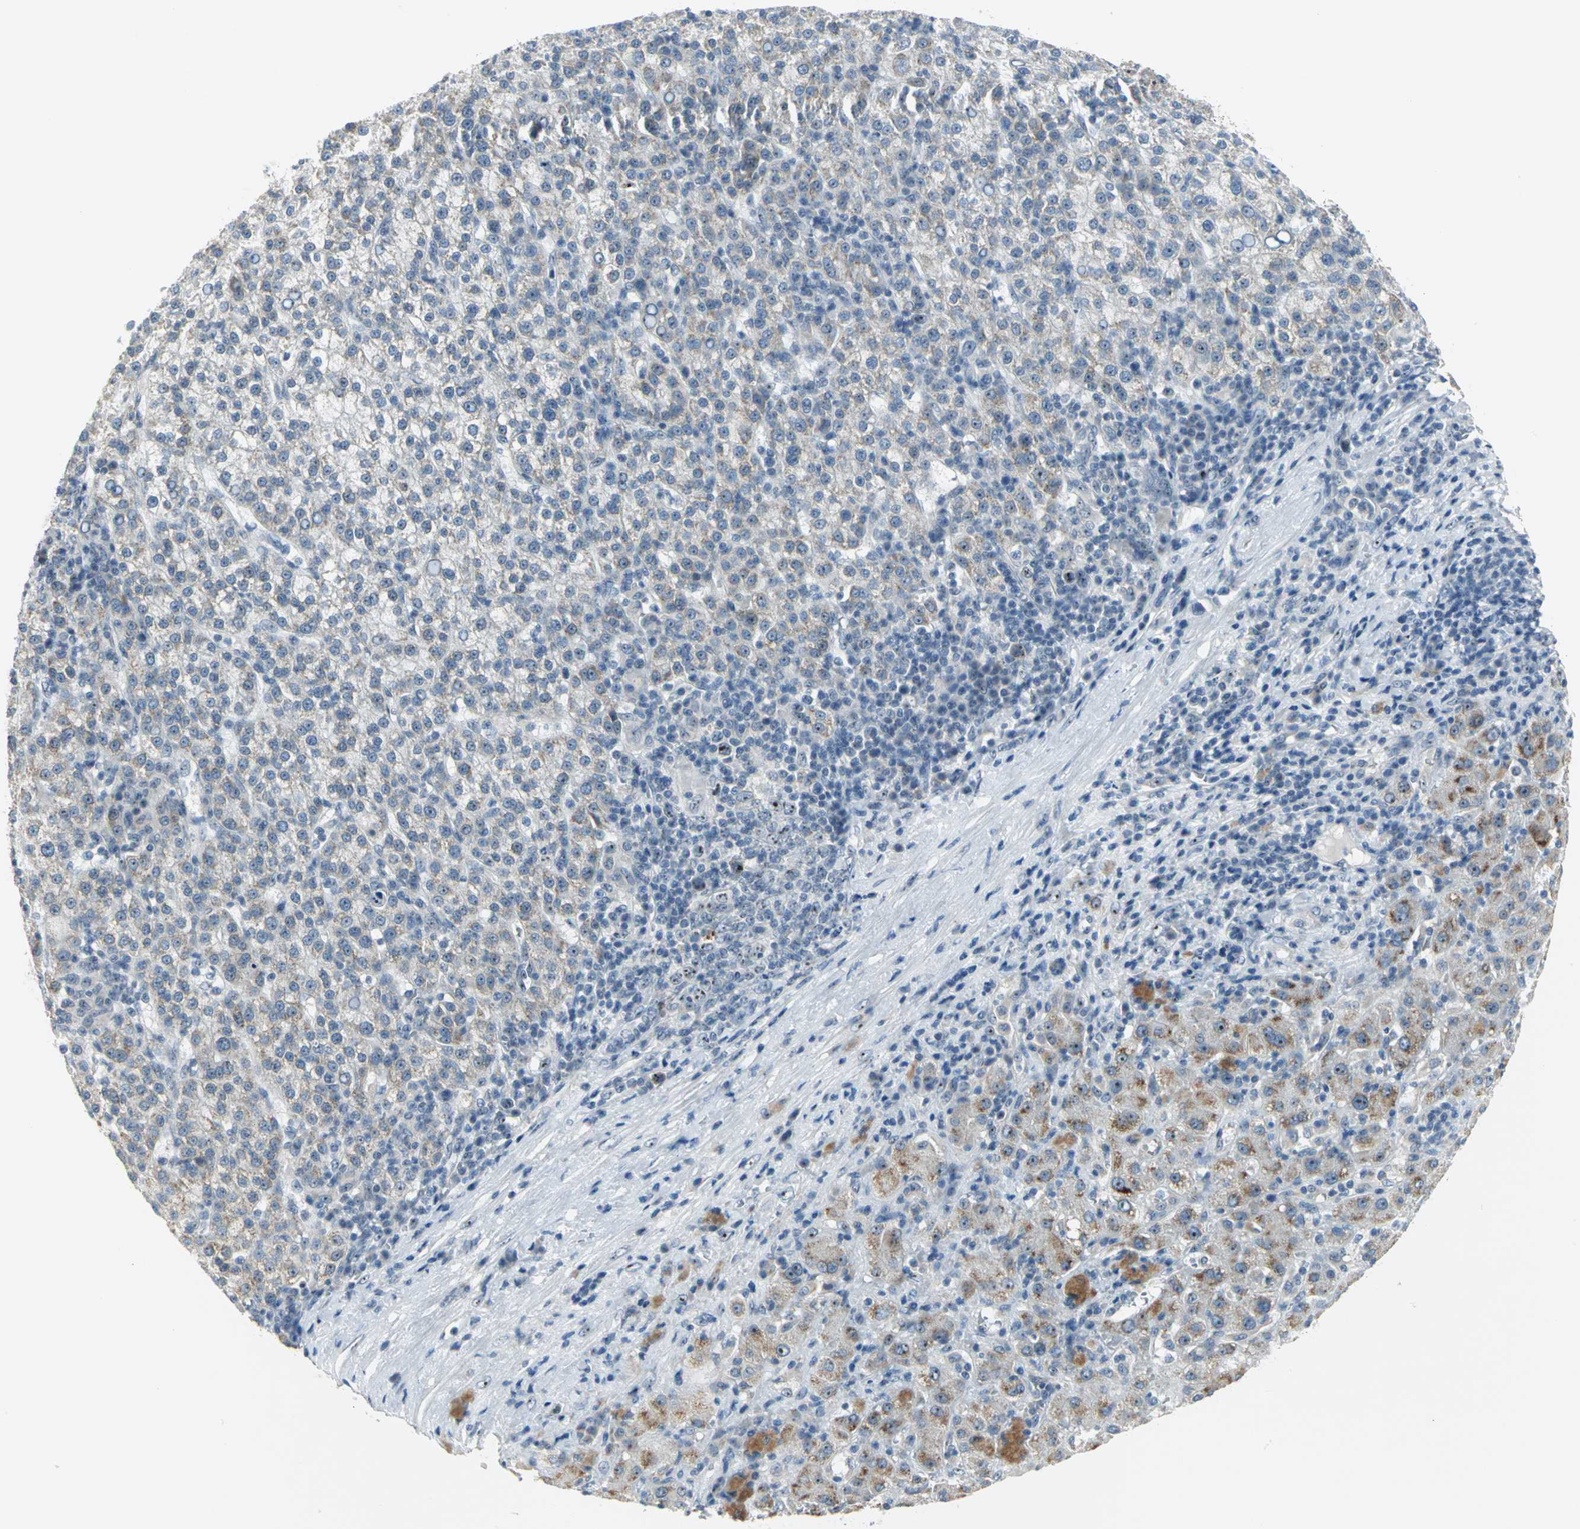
{"staining": {"intensity": "moderate", "quantity": ">75%", "location": "nuclear"}, "tissue": "liver cancer", "cell_type": "Tumor cells", "image_type": "cancer", "snomed": [{"axis": "morphology", "description": "Carcinoma, Hepatocellular, NOS"}, {"axis": "topography", "description": "Liver"}], "caption": "Tumor cells display medium levels of moderate nuclear positivity in about >75% of cells in liver hepatocellular carcinoma. The protein is shown in brown color, while the nuclei are stained blue.", "gene": "MYBBP1A", "patient": {"sex": "female", "age": 58}}